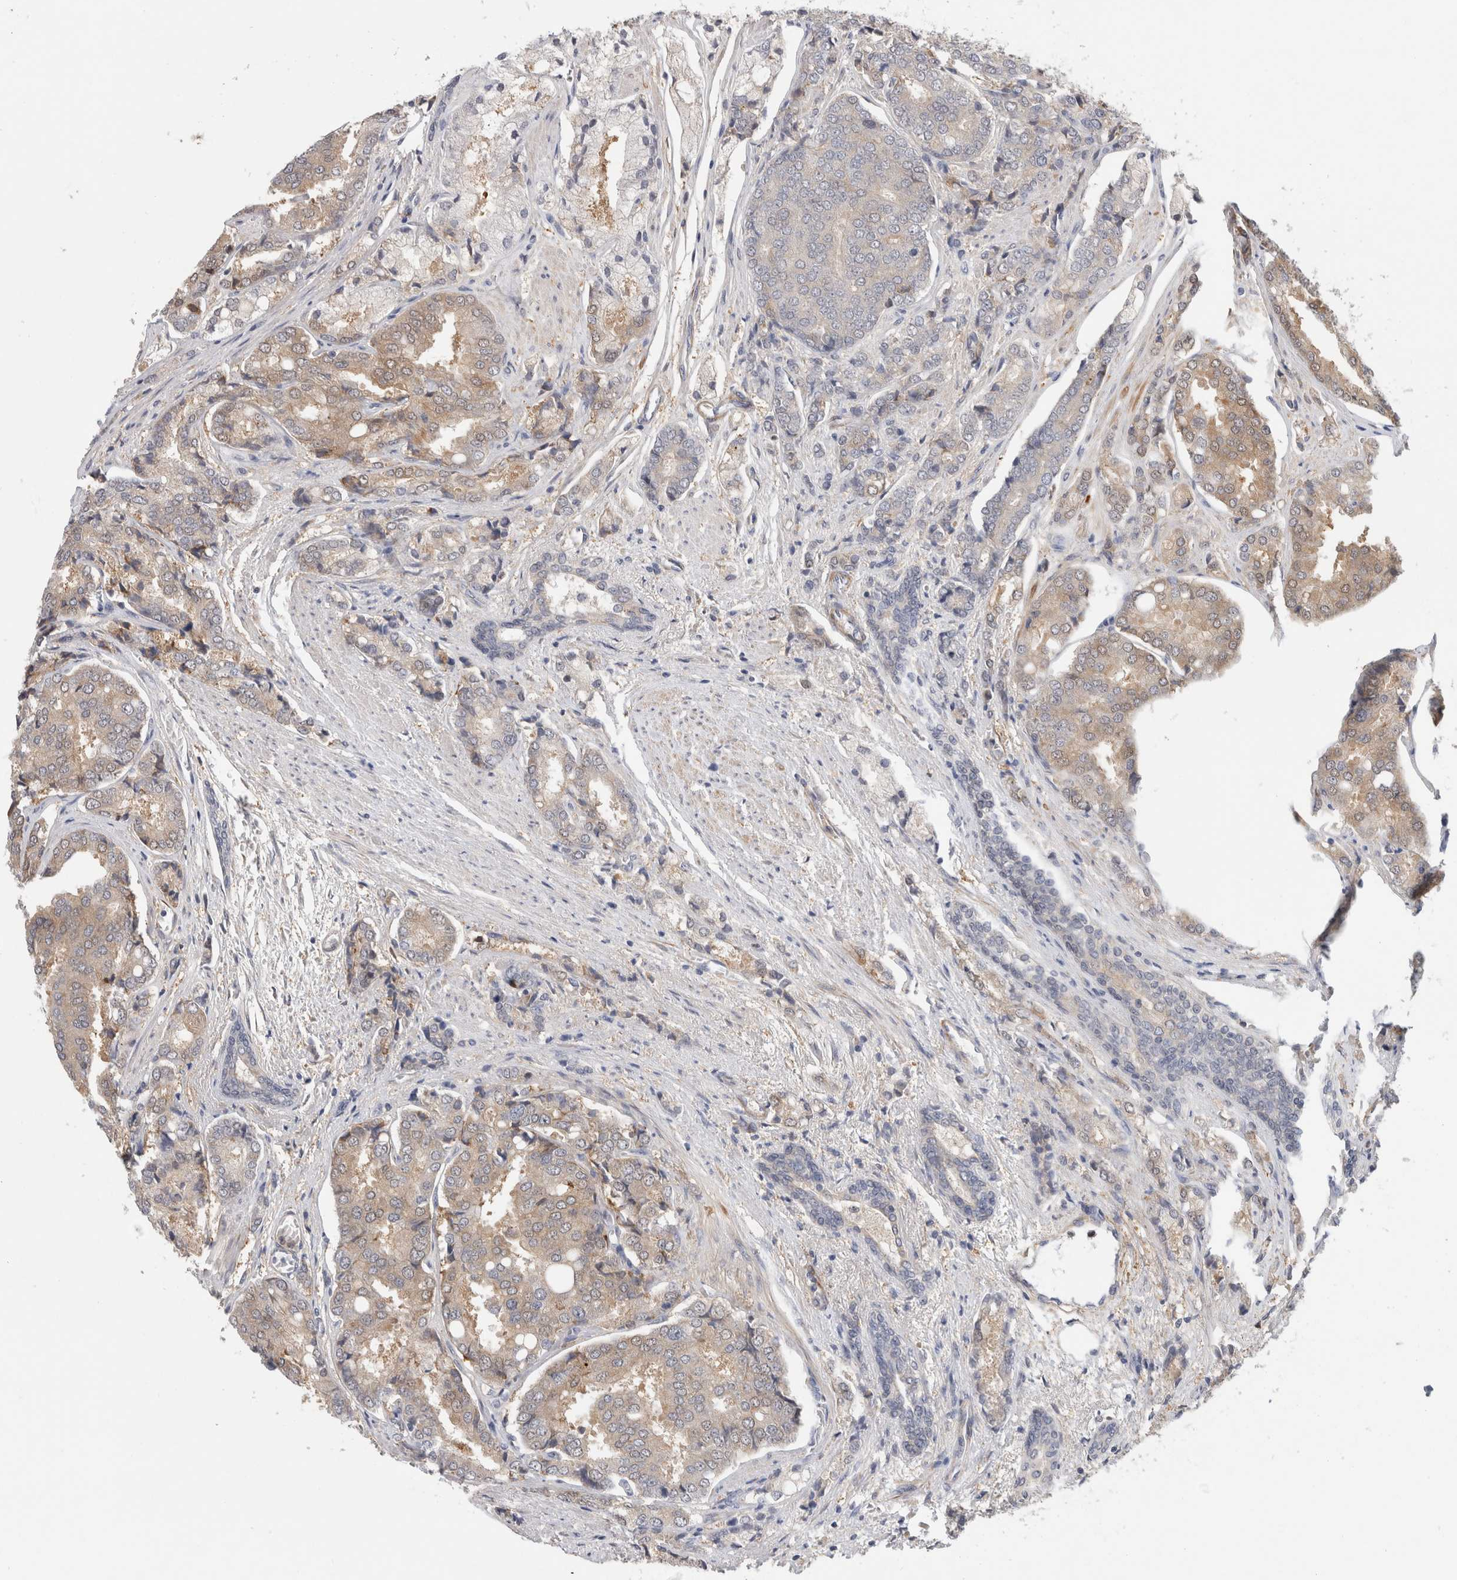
{"staining": {"intensity": "weak", "quantity": "<25%", "location": "cytoplasmic/membranous"}, "tissue": "prostate cancer", "cell_type": "Tumor cells", "image_type": "cancer", "snomed": [{"axis": "morphology", "description": "Adenocarcinoma, High grade"}, {"axis": "topography", "description": "Prostate"}], "caption": "This is a micrograph of immunohistochemistry (IHC) staining of prostate cancer, which shows no expression in tumor cells. Nuclei are stained in blue.", "gene": "PGM1", "patient": {"sex": "male", "age": 50}}